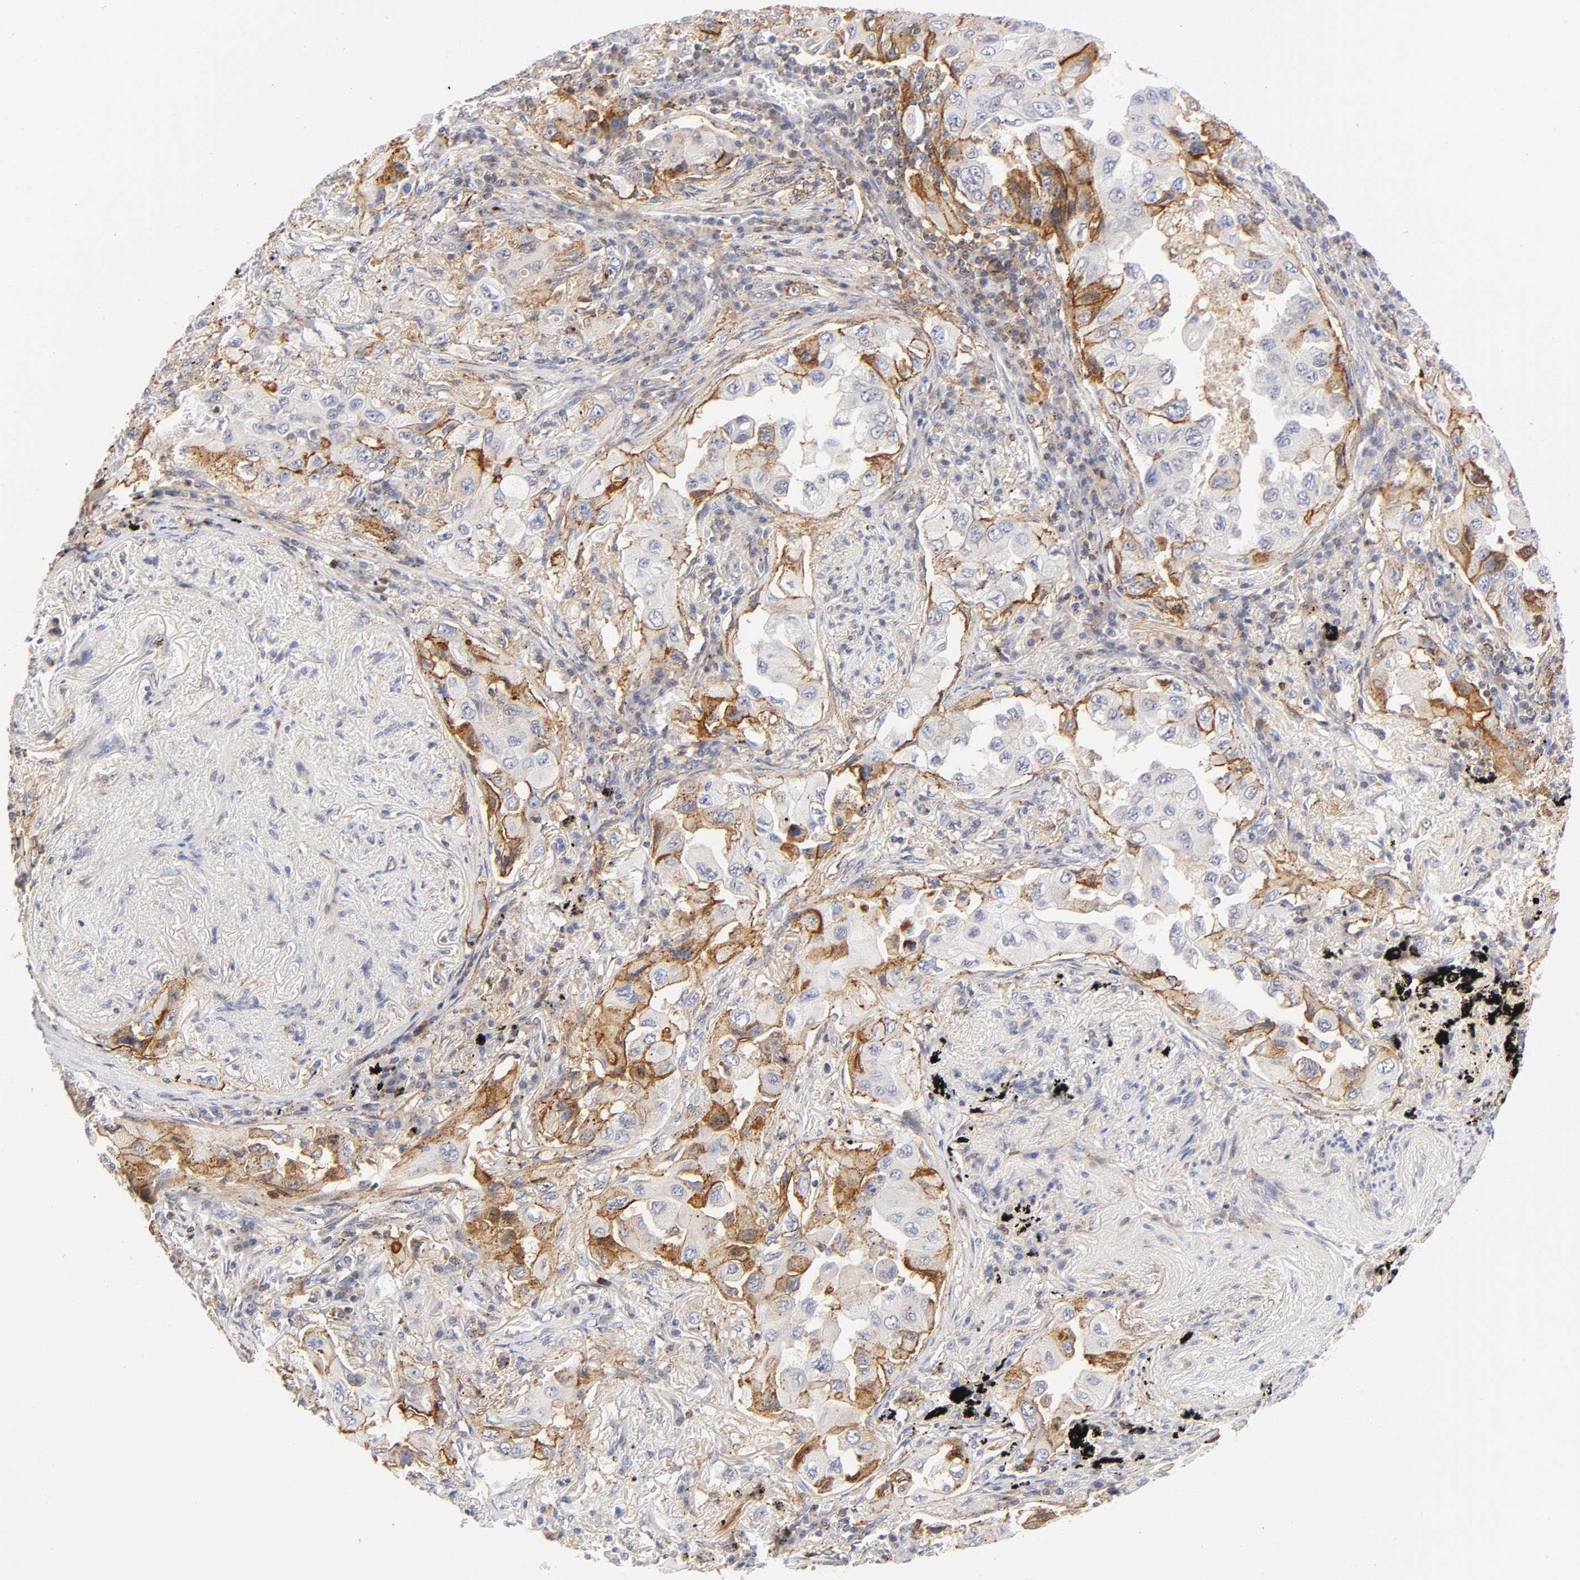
{"staining": {"intensity": "moderate", "quantity": ">75%", "location": "cytoplasmic/membranous"}, "tissue": "lung cancer", "cell_type": "Tumor cells", "image_type": "cancer", "snomed": [{"axis": "morphology", "description": "Adenocarcinoma, NOS"}, {"axis": "topography", "description": "Lung"}], "caption": "Adenocarcinoma (lung) stained with a protein marker displays moderate staining in tumor cells.", "gene": "ANXA7", "patient": {"sex": "female", "age": 65}}